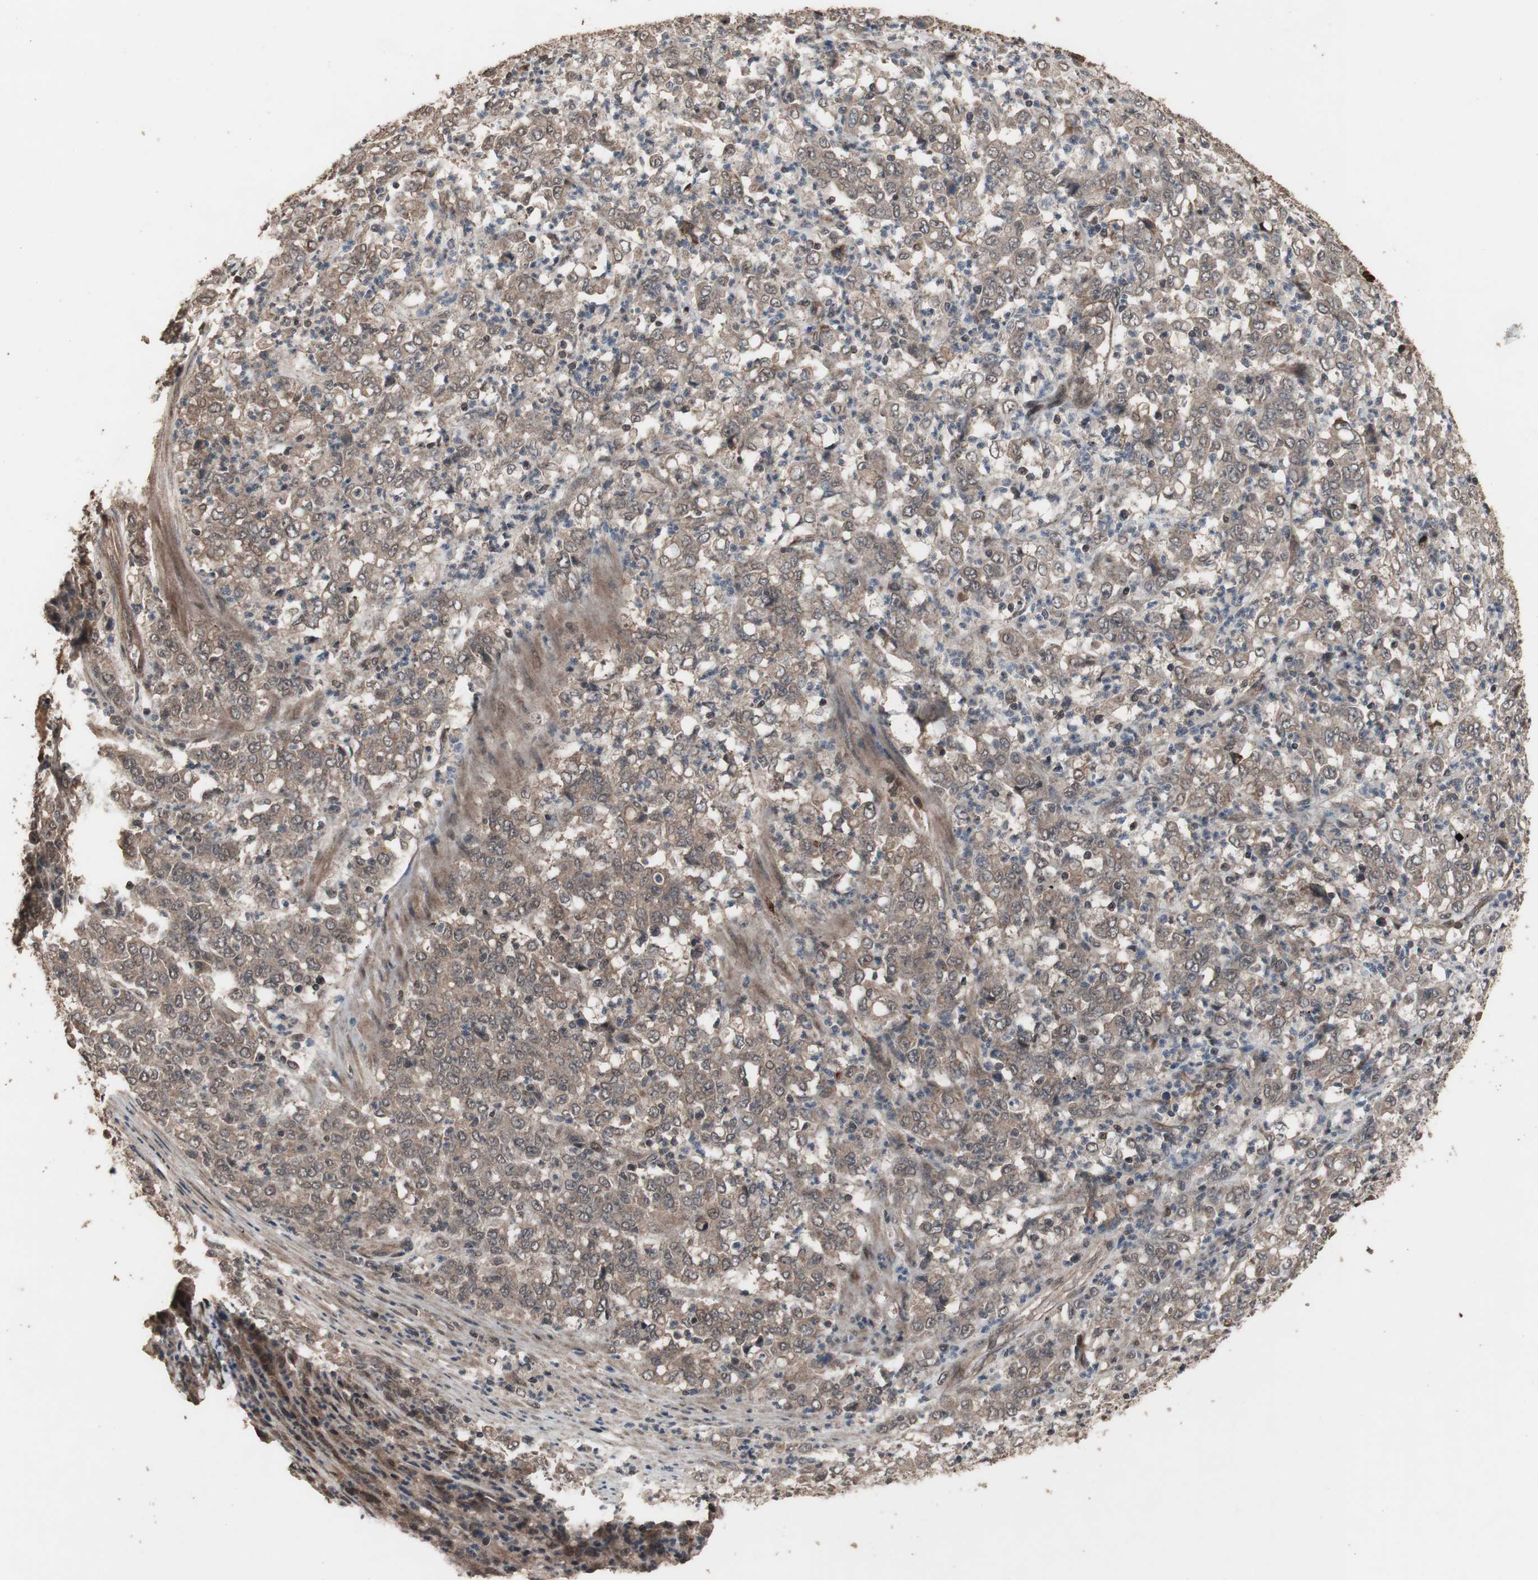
{"staining": {"intensity": "moderate", "quantity": ">75%", "location": "cytoplasmic/membranous"}, "tissue": "stomach cancer", "cell_type": "Tumor cells", "image_type": "cancer", "snomed": [{"axis": "morphology", "description": "Adenocarcinoma, NOS"}, {"axis": "topography", "description": "Stomach, lower"}], "caption": "A medium amount of moderate cytoplasmic/membranous expression is present in approximately >75% of tumor cells in stomach adenocarcinoma tissue.", "gene": "KANSL1", "patient": {"sex": "female", "age": 71}}